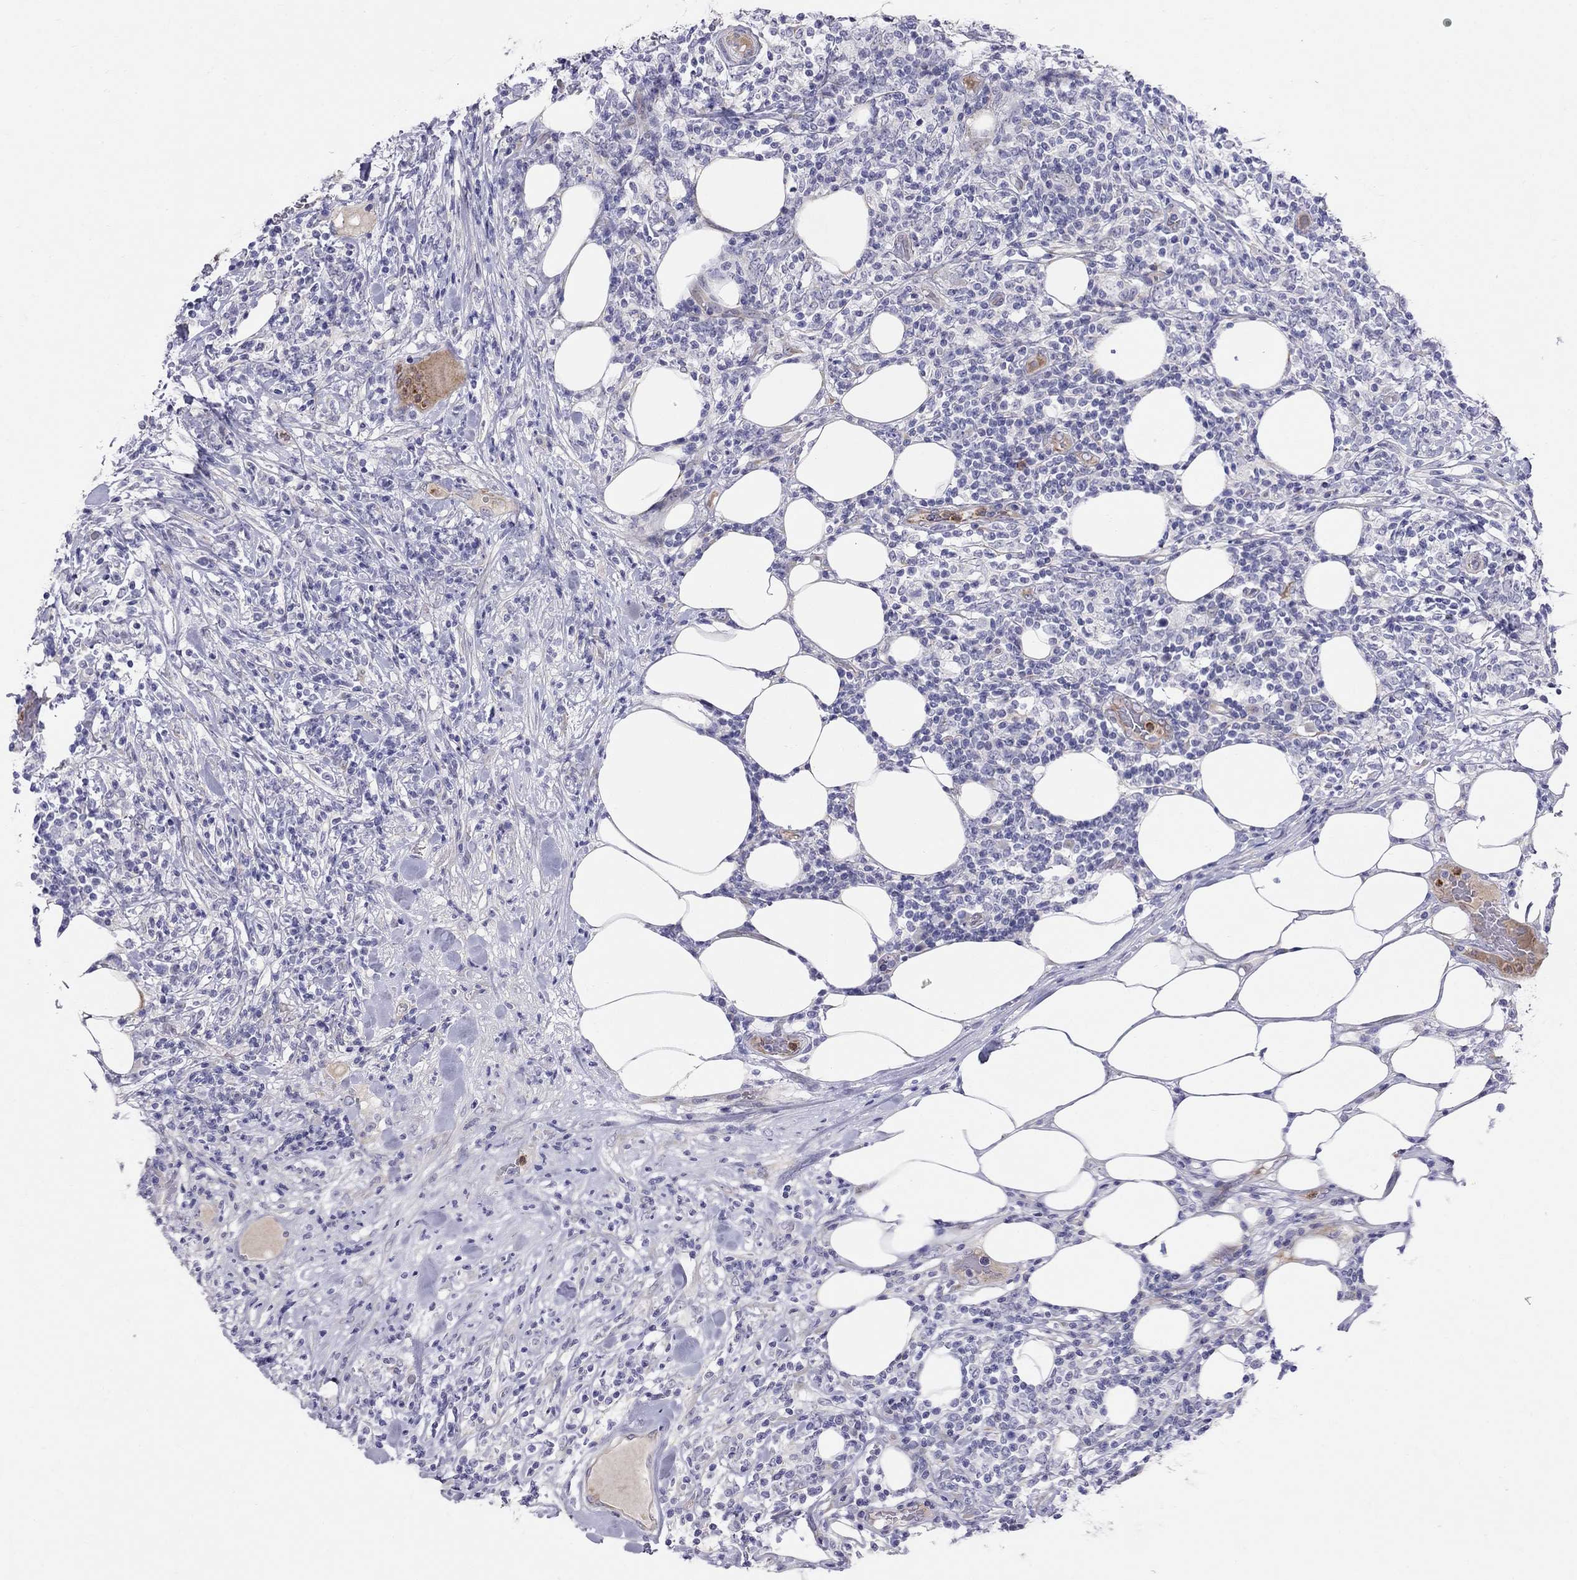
{"staining": {"intensity": "negative", "quantity": "none", "location": "none"}, "tissue": "lymphoma", "cell_type": "Tumor cells", "image_type": "cancer", "snomed": [{"axis": "morphology", "description": "Malignant lymphoma, non-Hodgkin's type, High grade"}, {"axis": "topography", "description": "Lymph node"}], "caption": "Human high-grade malignant lymphoma, non-Hodgkin's type stained for a protein using IHC reveals no expression in tumor cells.", "gene": "SPINT4", "patient": {"sex": "female", "age": 84}}